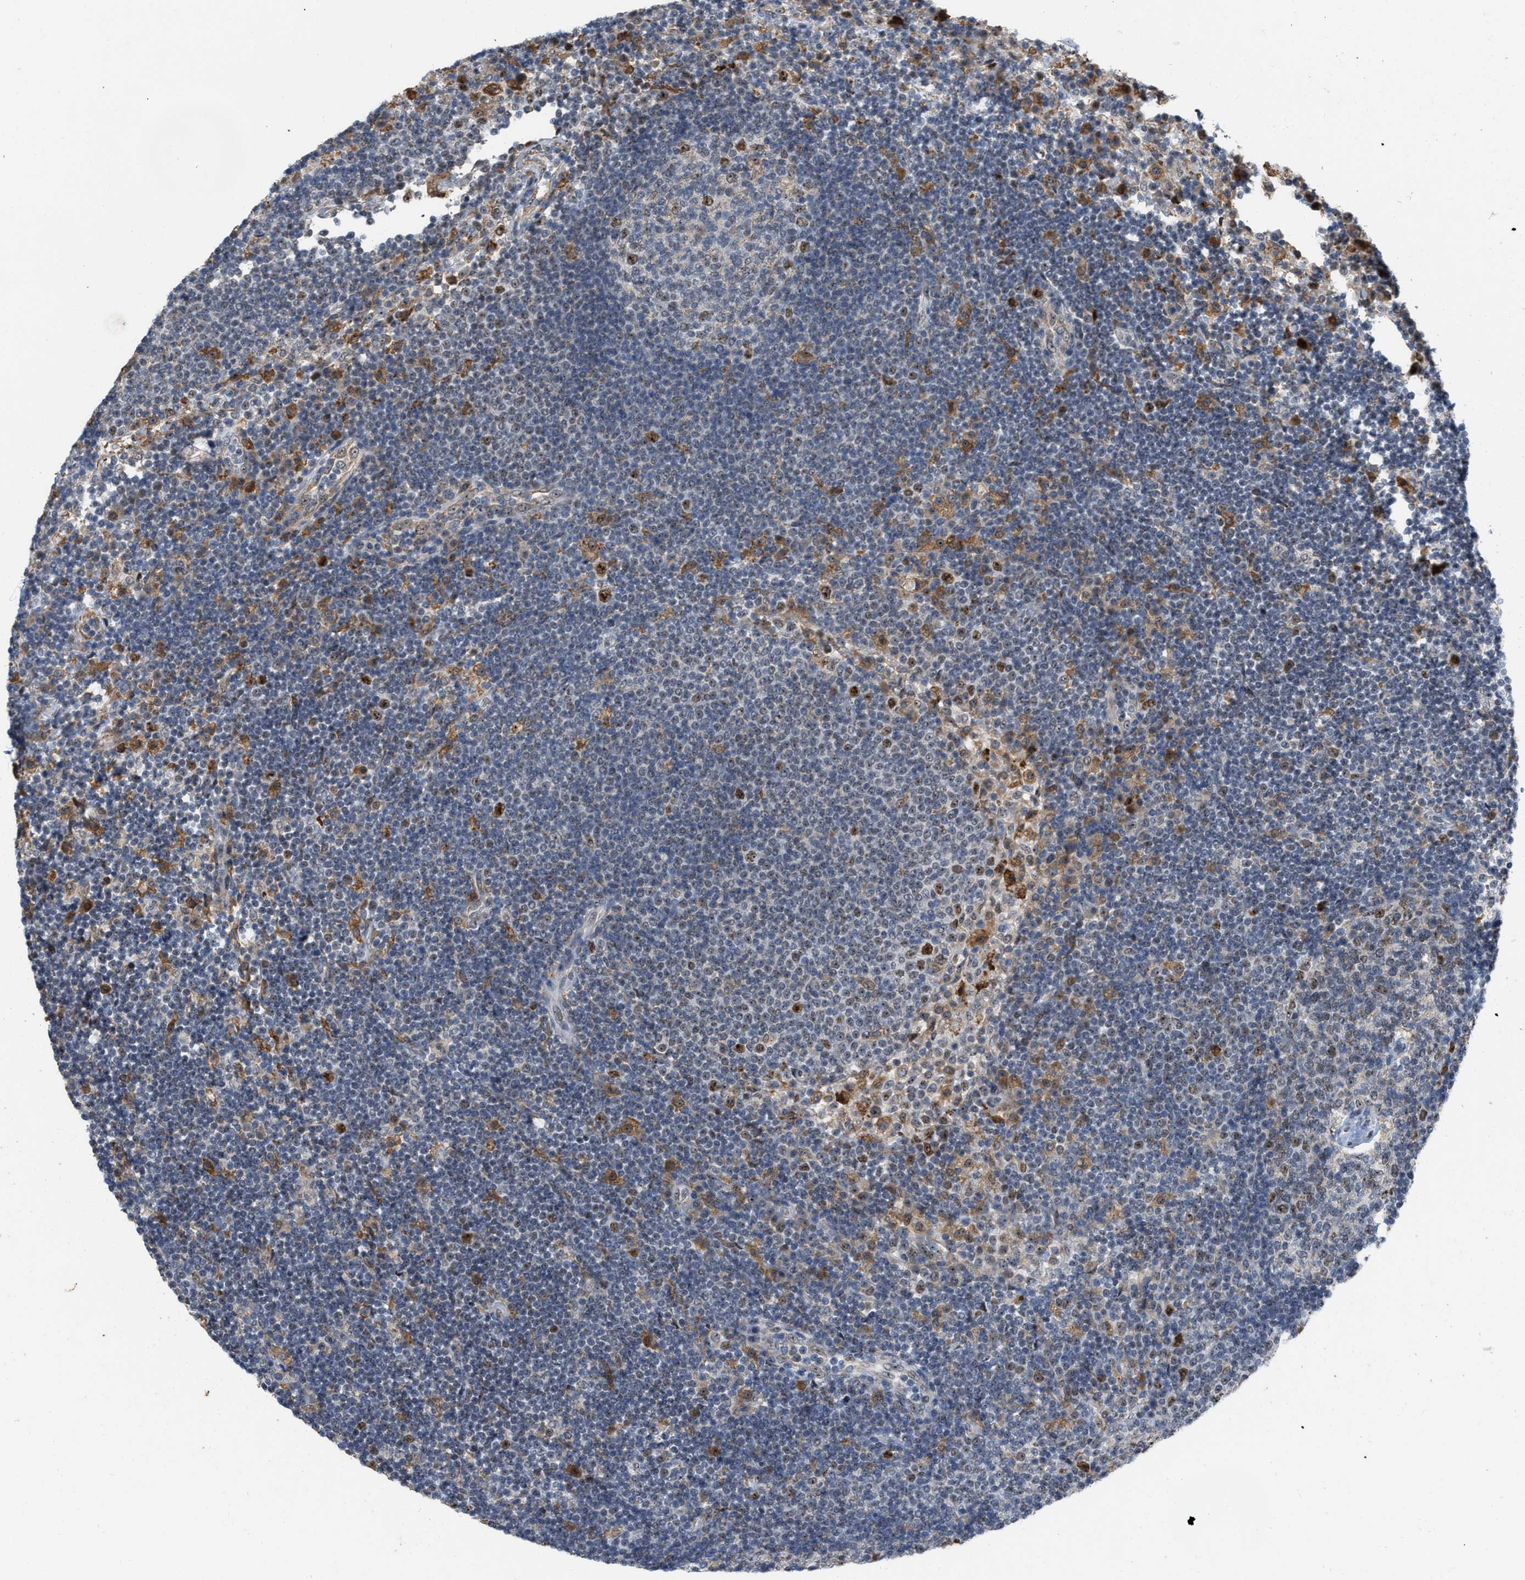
{"staining": {"intensity": "moderate", "quantity": "25%-75%", "location": "nuclear"}, "tissue": "lymph node", "cell_type": "Germinal center cells", "image_type": "normal", "snomed": [{"axis": "morphology", "description": "Normal tissue, NOS"}, {"axis": "topography", "description": "Lymph node"}], "caption": "Normal lymph node was stained to show a protein in brown. There is medium levels of moderate nuclear expression in about 25%-75% of germinal center cells. The protein is shown in brown color, while the nuclei are stained blue.", "gene": "ELAC2", "patient": {"sex": "female", "age": 53}}